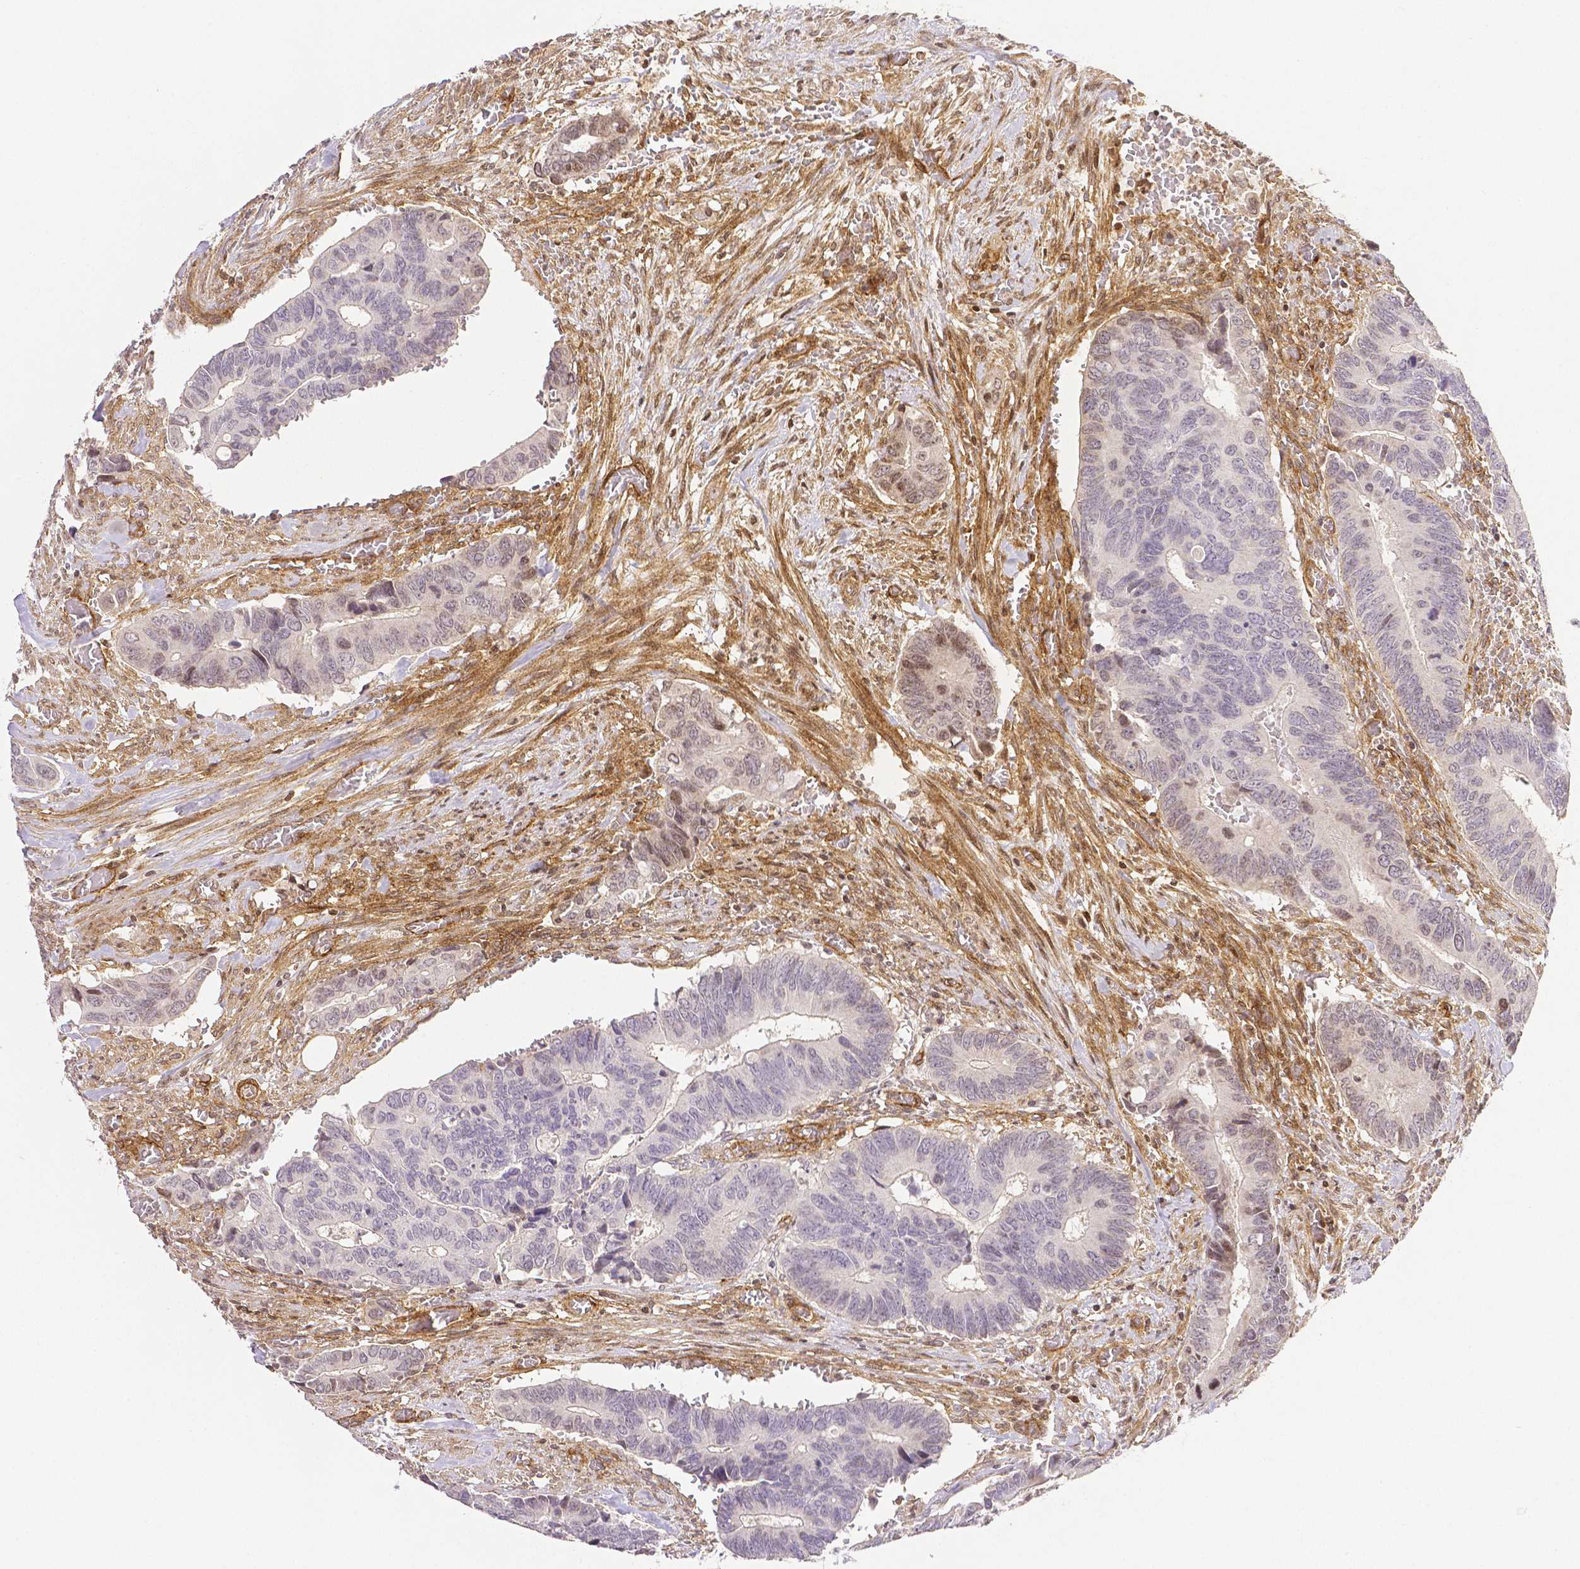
{"staining": {"intensity": "negative", "quantity": "none", "location": "none"}, "tissue": "colorectal cancer", "cell_type": "Tumor cells", "image_type": "cancer", "snomed": [{"axis": "morphology", "description": "Adenocarcinoma, NOS"}, {"axis": "topography", "description": "Colon"}], "caption": "Image shows no significant protein staining in tumor cells of adenocarcinoma (colorectal).", "gene": "THY1", "patient": {"sex": "male", "age": 49}}